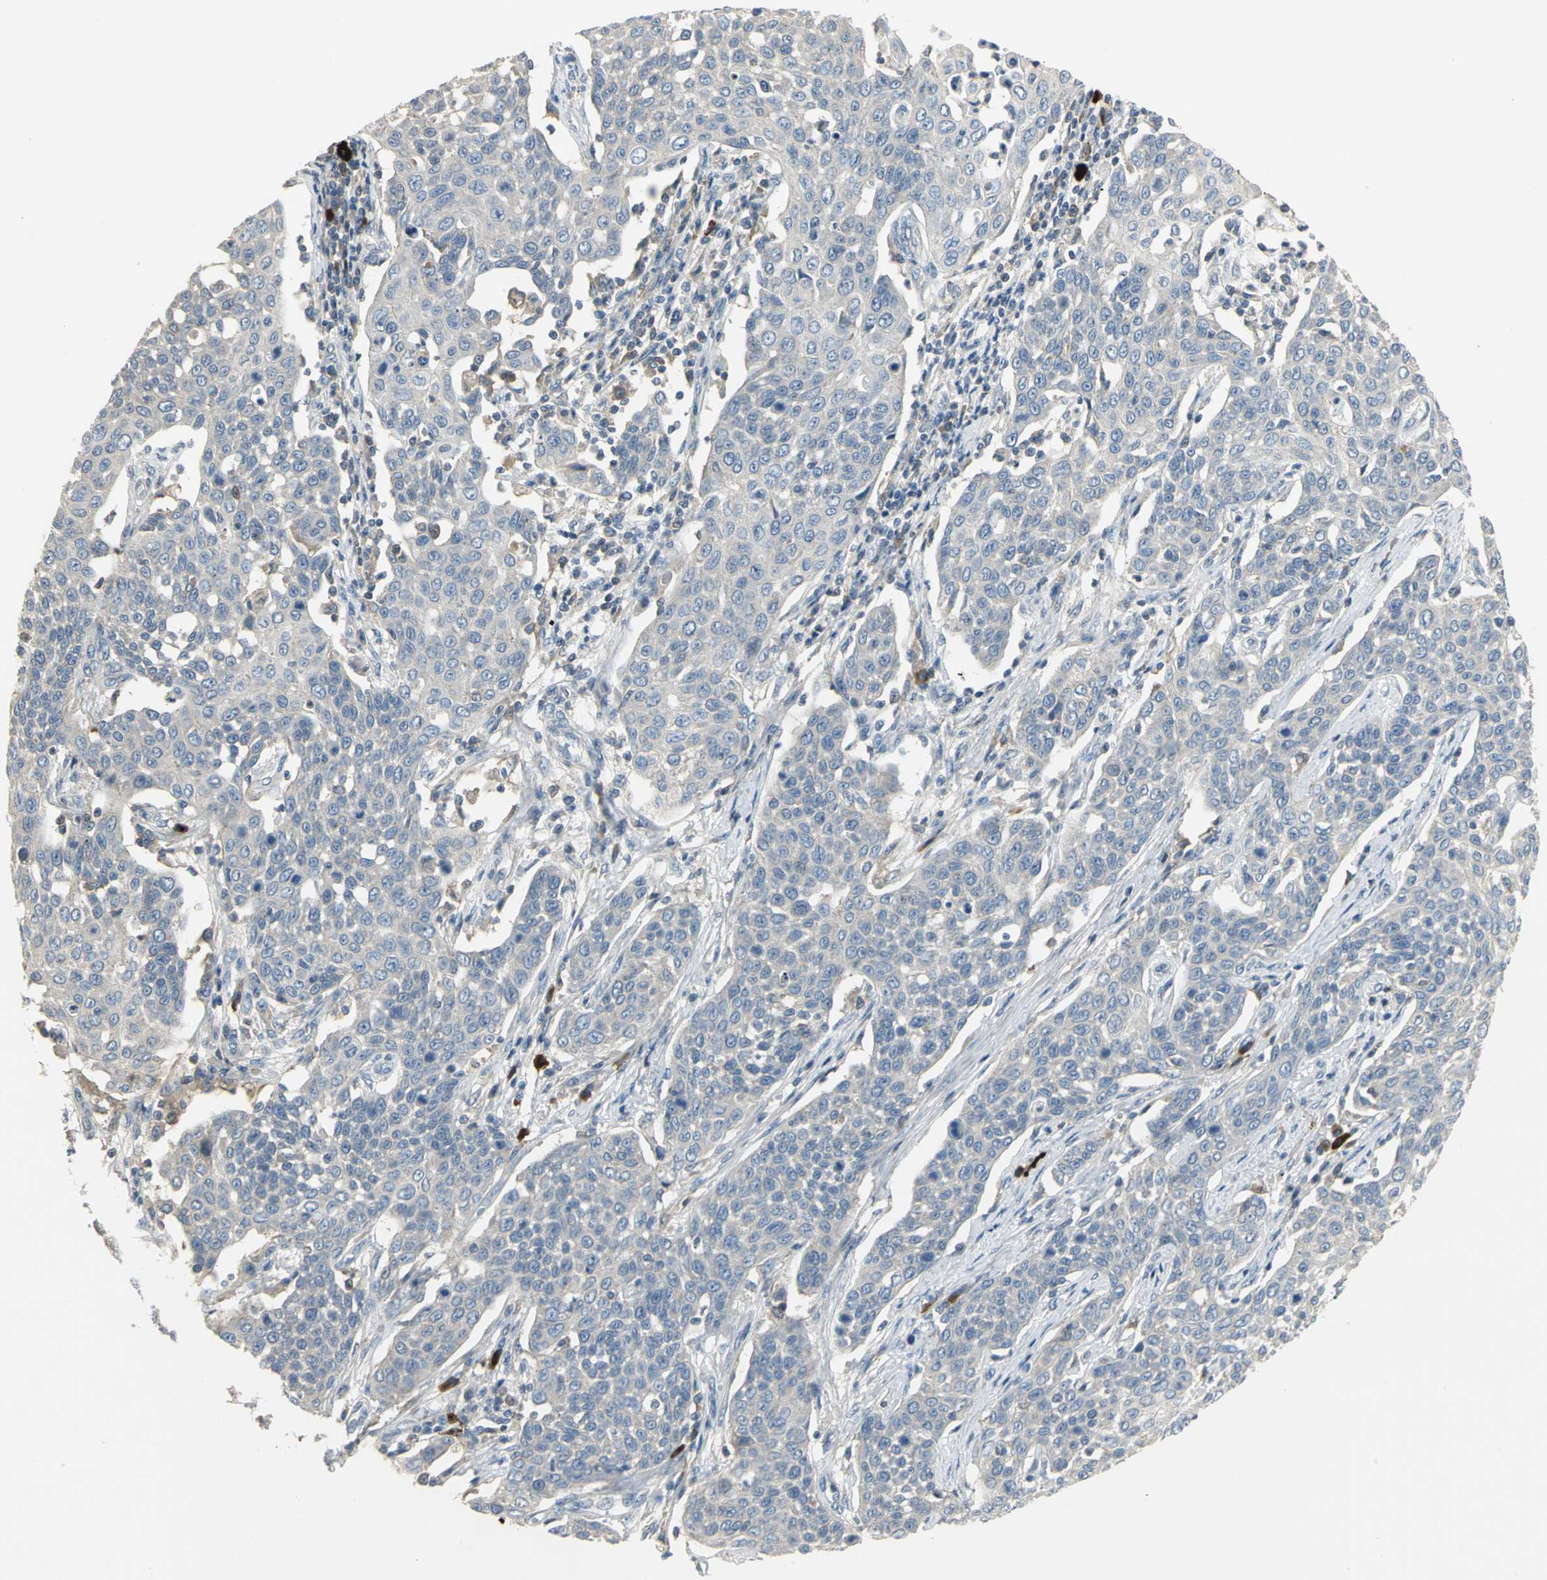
{"staining": {"intensity": "negative", "quantity": "none", "location": "none"}, "tissue": "cervical cancer", "cell_type": "Tumor cells", "image_type": "cancer", "snomed": [{"axis": "morphology", "description": "Squamous cell carcinoma, NOS"}, {"axis": "topography", "description": "Cervix"}], "caption": "This is a image of immunohistochemistry staining of cervical squamous cell carcinoma, which shows no positivity in tumor cells. The staining was performed using DAB (3,3'-diaminobenzidine) to visualize the protein expression in brown, while the nuclei were stained in blue with hematoxylin (Magnification: 20x).", "gene": "PROC", "patient": {"sex": "female", "age": 34}}